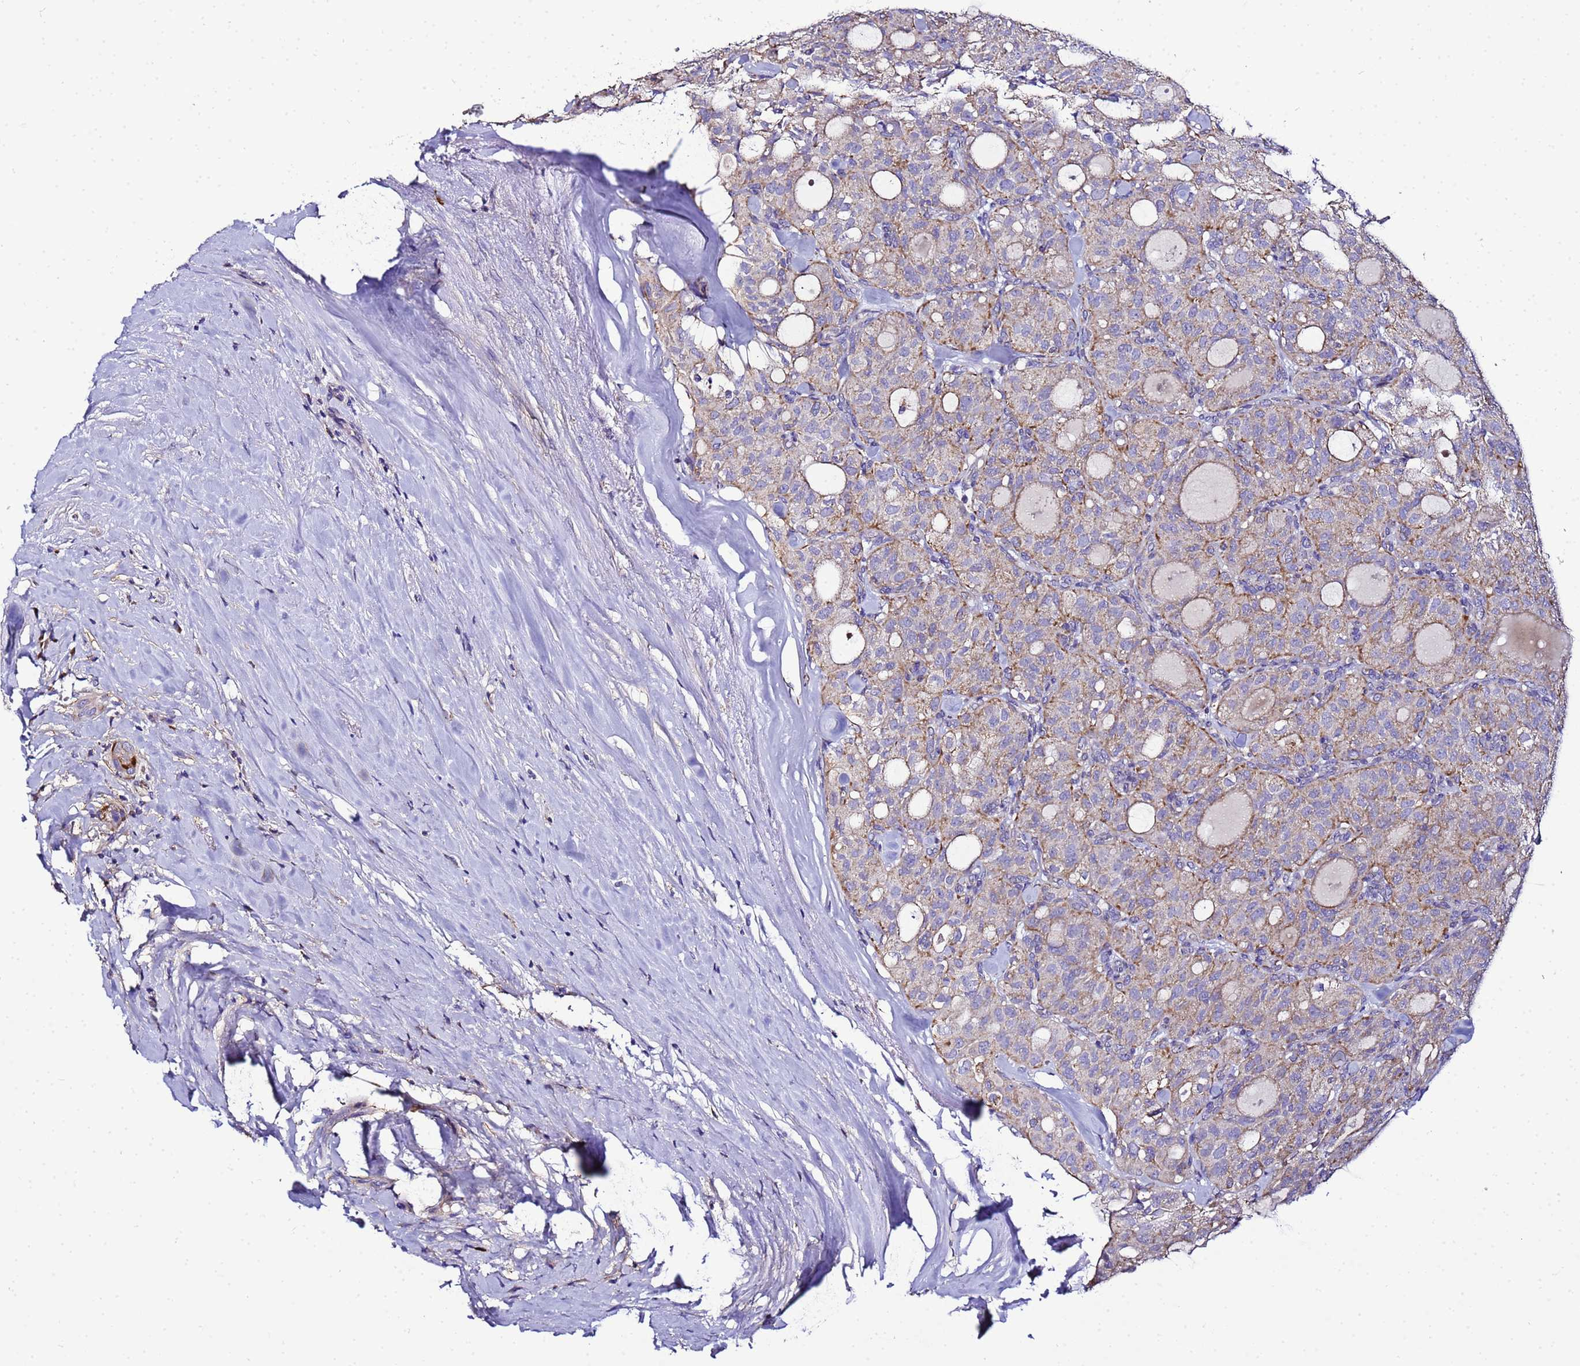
{"staining": {"intensity": "moderate", "quantity": "<25%", "location": "cytoplasmic/membranous"}, "tissue": "thyroid cancer", "cell_type": "Tumor cells", "image_type": "cancer", "snomed": [{"axis": "morphology", "description": "Follicular adenoma carcinoma, NOS"}, {"axis": "topography", "description": "Thyroid gland"}], "caption": "Brown immunohistochemical staining in thyroid cancer demonstrates moderate cytoplasmic/membranous positivity in approximately <25% of tumor cells. (DAB IHC, brown staining for protein, blue staining for nuclei).", "gene": "HIGD2A", "patient": {"sex": "male", "age": 75}}